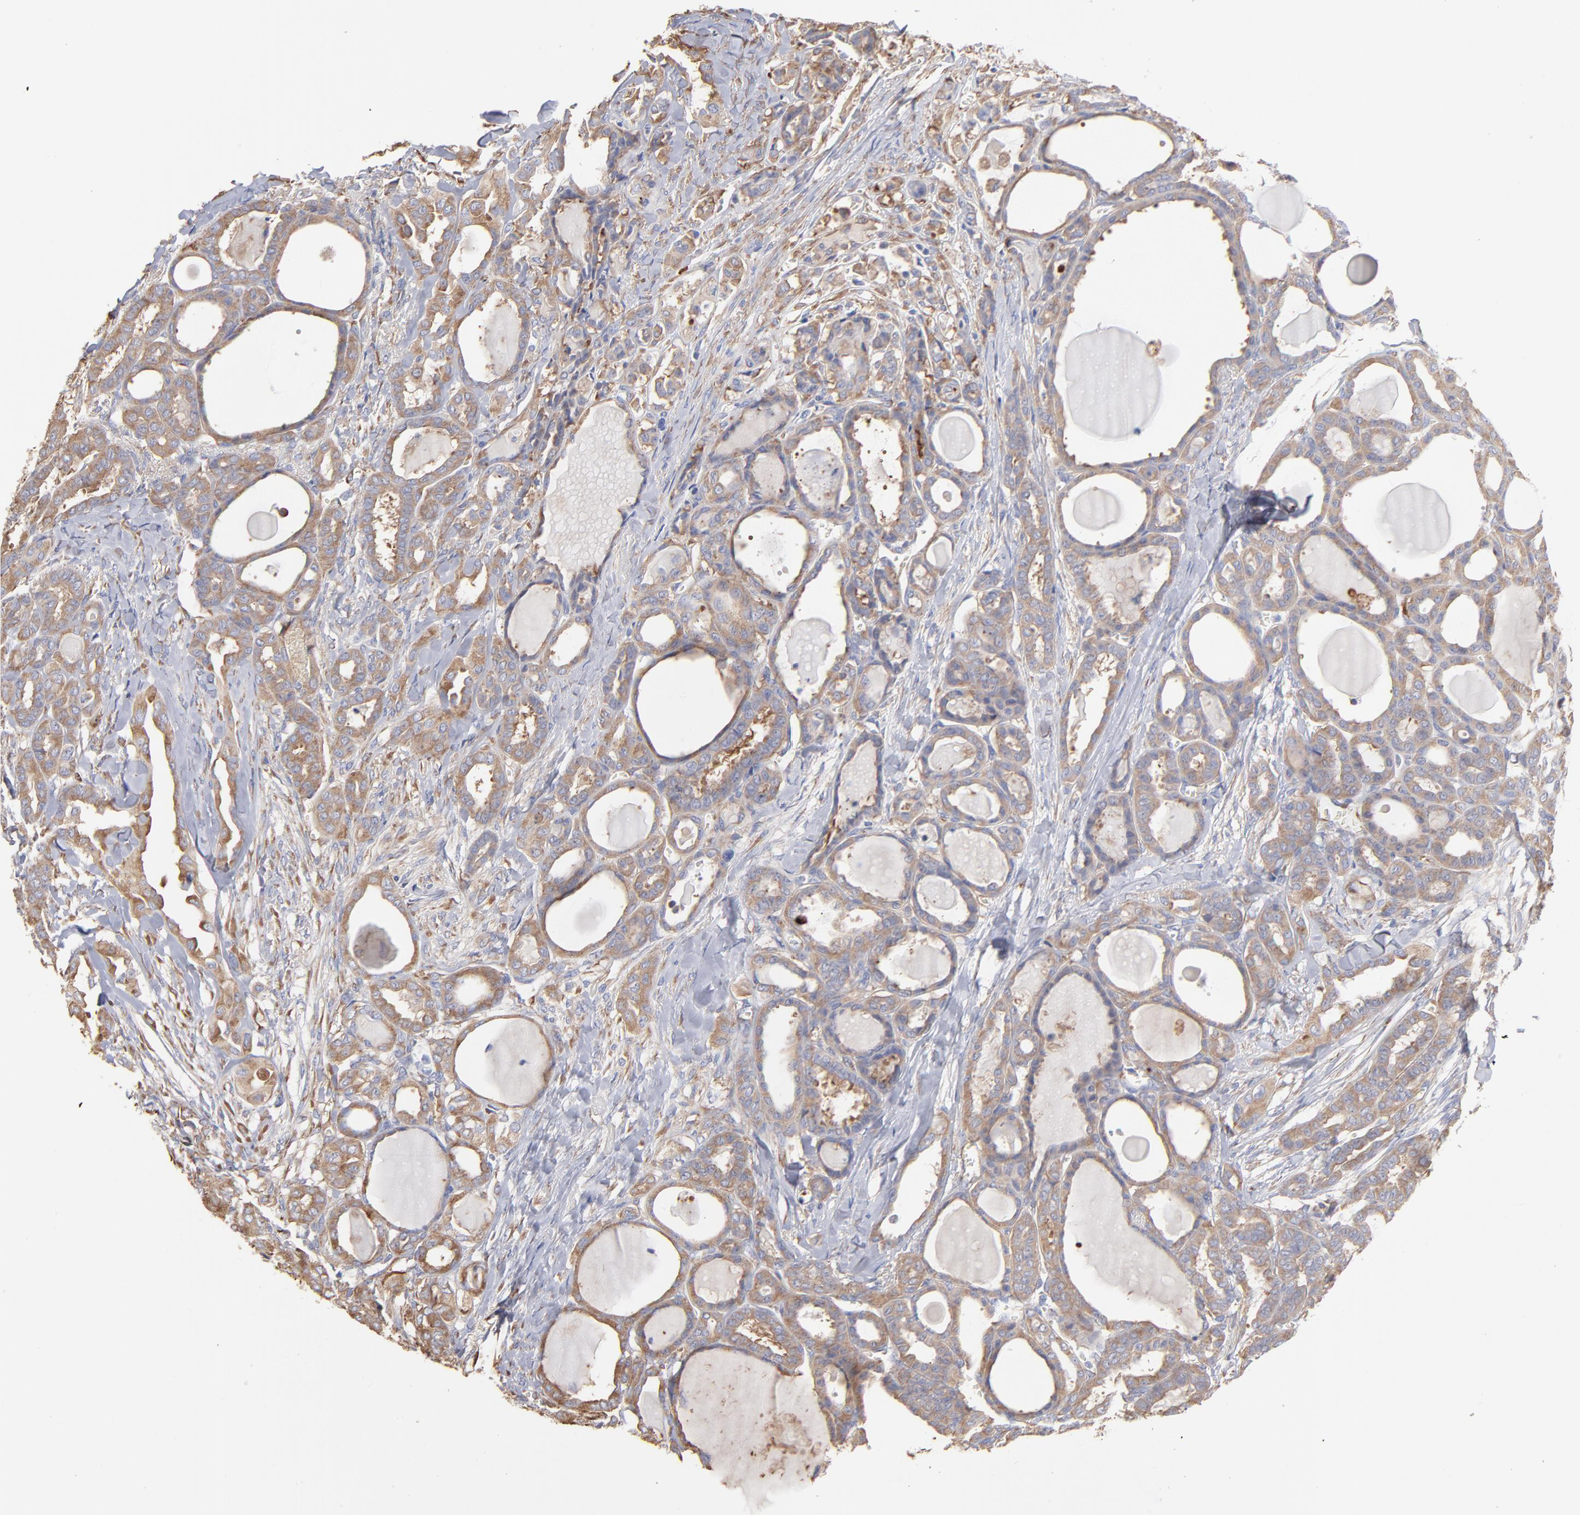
{"staining": {"intensity": "weak", "quantity": ">75%", "location": "cytoplasmic/membranous"}, "tissue": "thyroid cancer", "cell_type": "Tumor cells", "image_type": "cancer", "snomed": [{"axis": "morphology", "description": "Carcinoma, NOS"}, {"axis": "topography", "description": "Thyroid gland"}], "caption": "This is an image of IHC staining of thyroid carcinoma, which shows weak expression in the cytoplasmic/membranous of tumor cells.", "gene": "RPL3", "patient": {"sex": "female", "age": 91}}